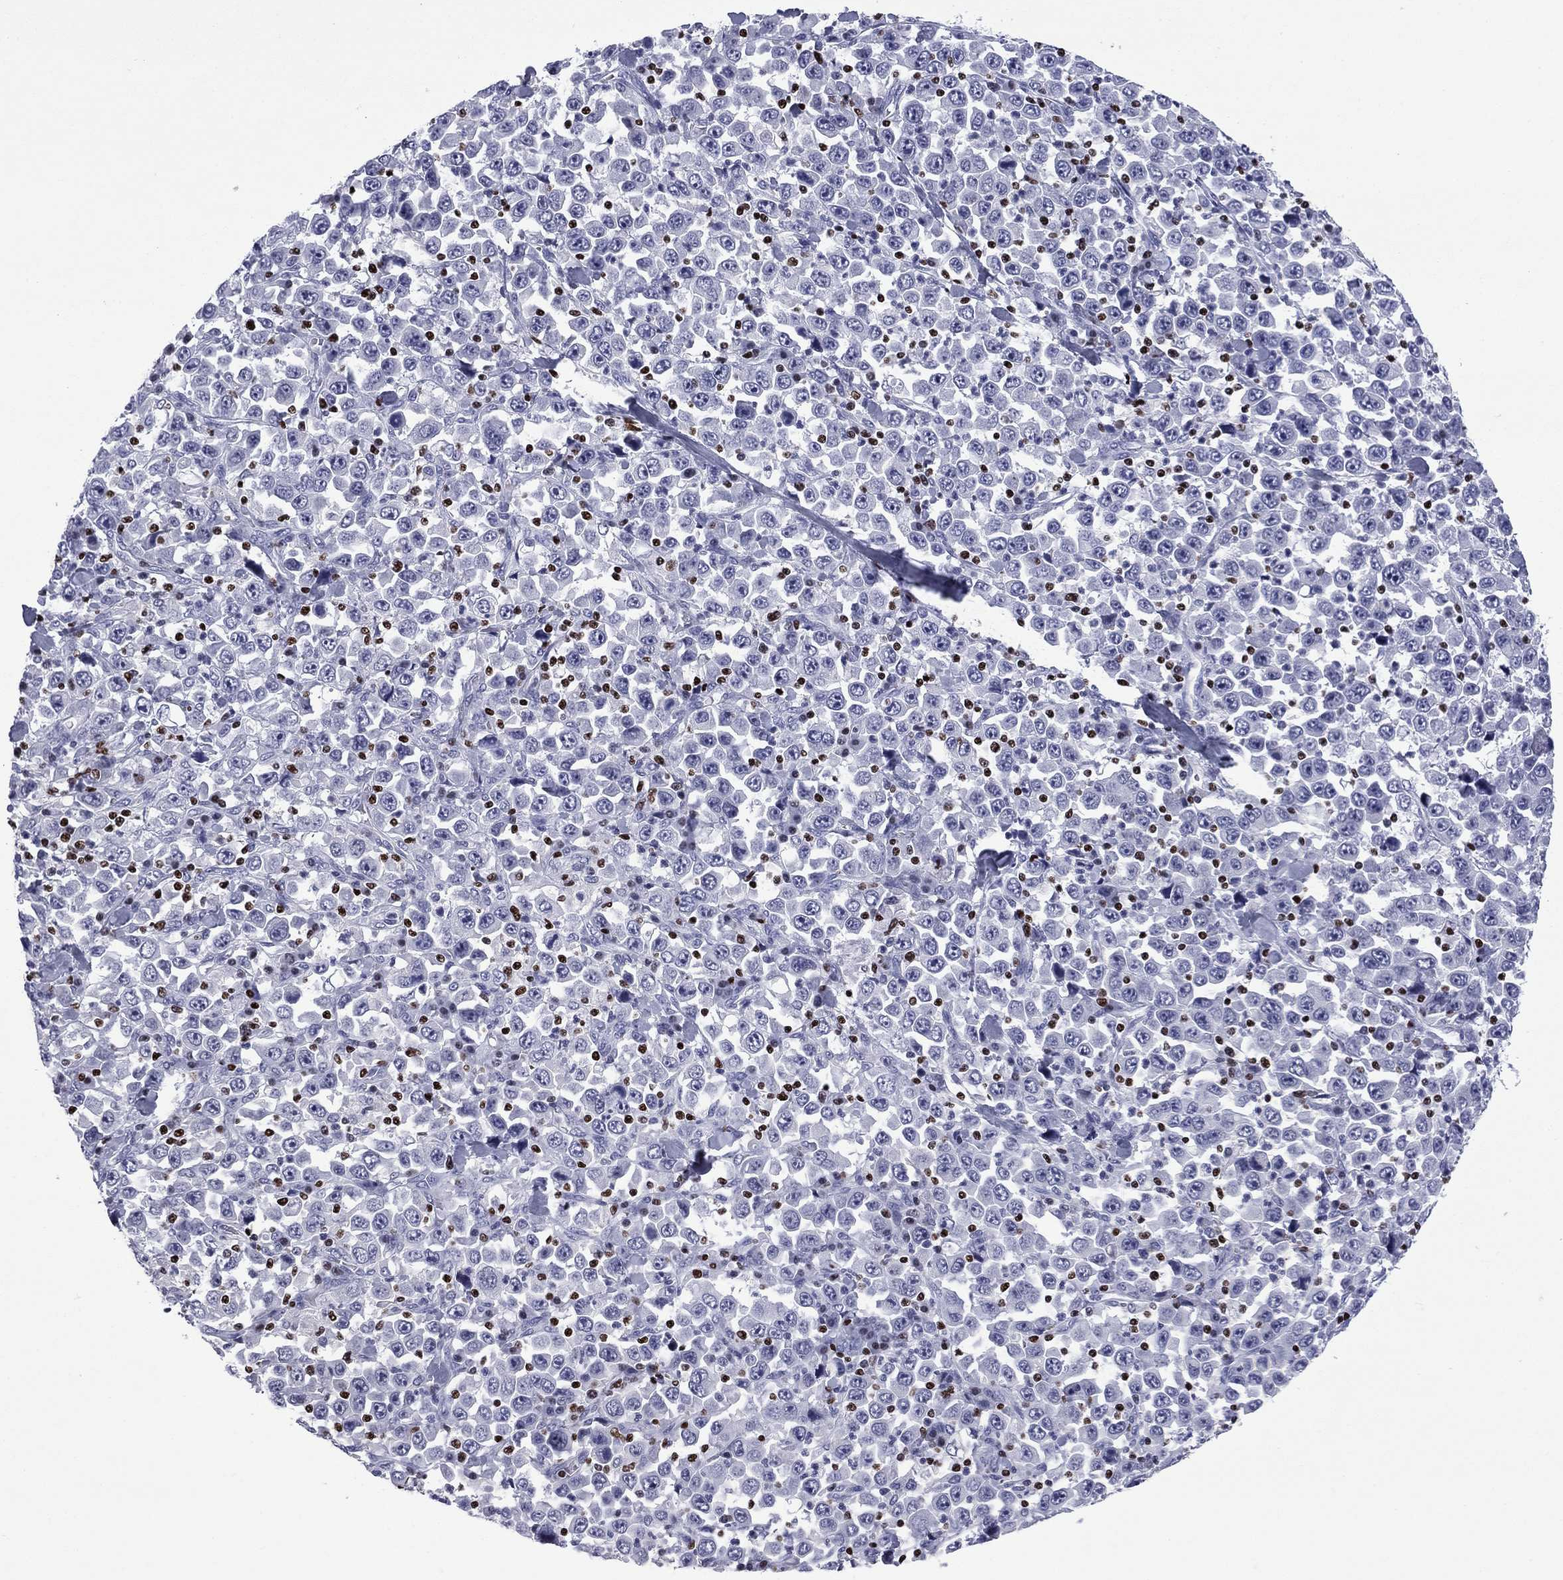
{"staining": {"intensity": "negative", "quantity": "none", "location": "none"}, "tissue": "stomach cancer", "cell_type": "Tumor cells", "image_type": "cancer", "snomed": [{"axis": "morphology", "description": "Normal tissue, NOS"}, {"axis": "morphology", "description": "Adenocarcinoma, NOS"}, {"axis": "topography", "description": "Stomach, upper"}, {"axis": "topography", "description": "Stomach"}], "caption": "Protein analysis of adenocarcinoma (stomach) exhibits no significant staining in tumor cells.", "gene": "IKZF3", "patient": {"sex": "male", "age": 59}}